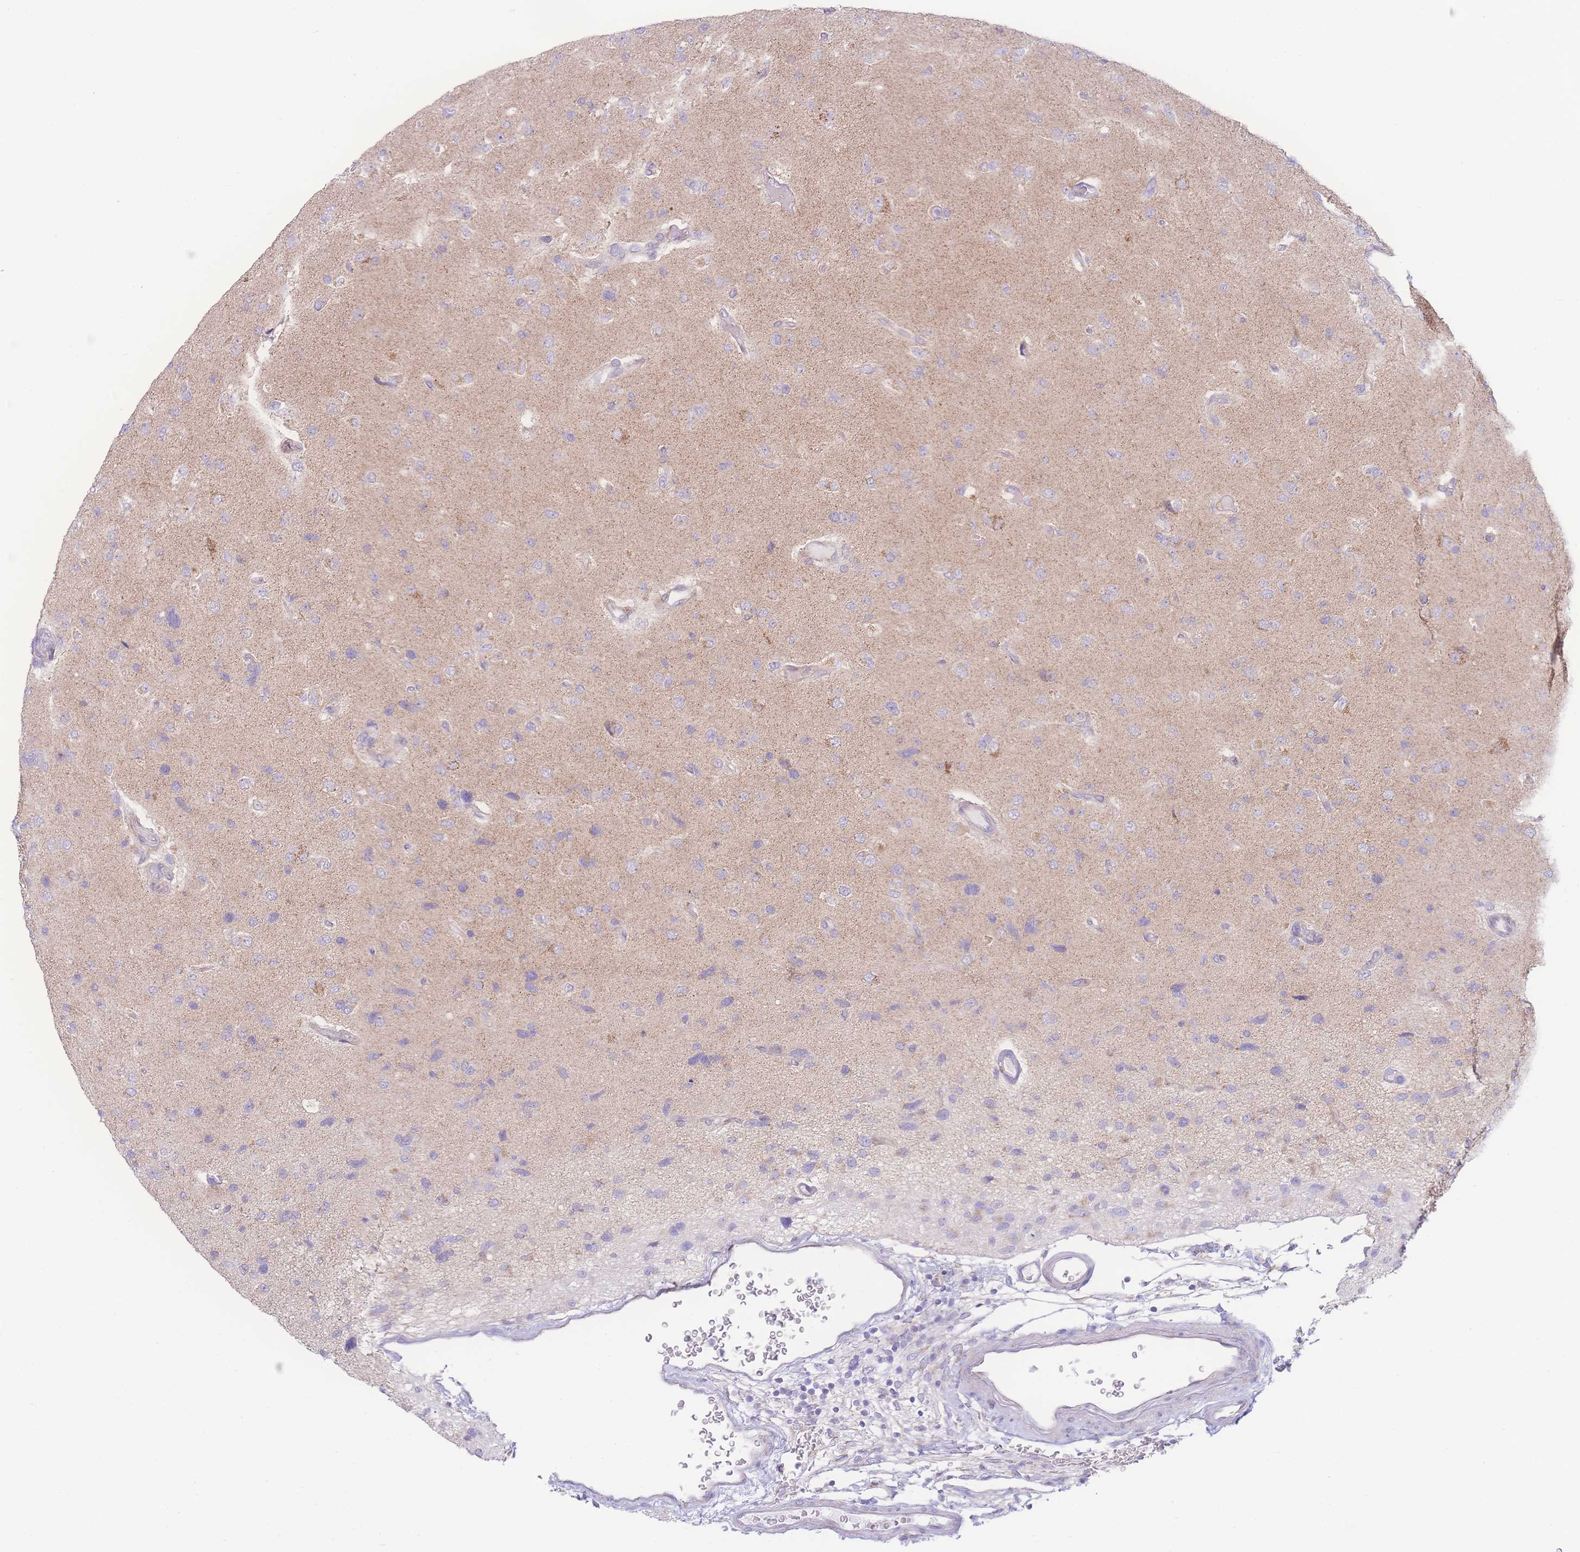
{"staining": {"intensity": "weak", "quantity": "<25%", "location": "cytoplasmic/membranous"}, "tissue": "glioma", "cell_type": "Tumor cells", "image_type": "cancer", "snomed": [{"axis": "morphology", "description": "Glioma, malignant, High grade"}, {"axis": "topography", "description": "Brain"}], "caption": "Immunohistochemistry of glioma displays no positivity in tumor cells. (DAB (3,3'-diaminobenzidine) immunohistochemistry, high magnification).", "gene": "NBEAL1", "patient": {"sex": "male", "age": 77}}